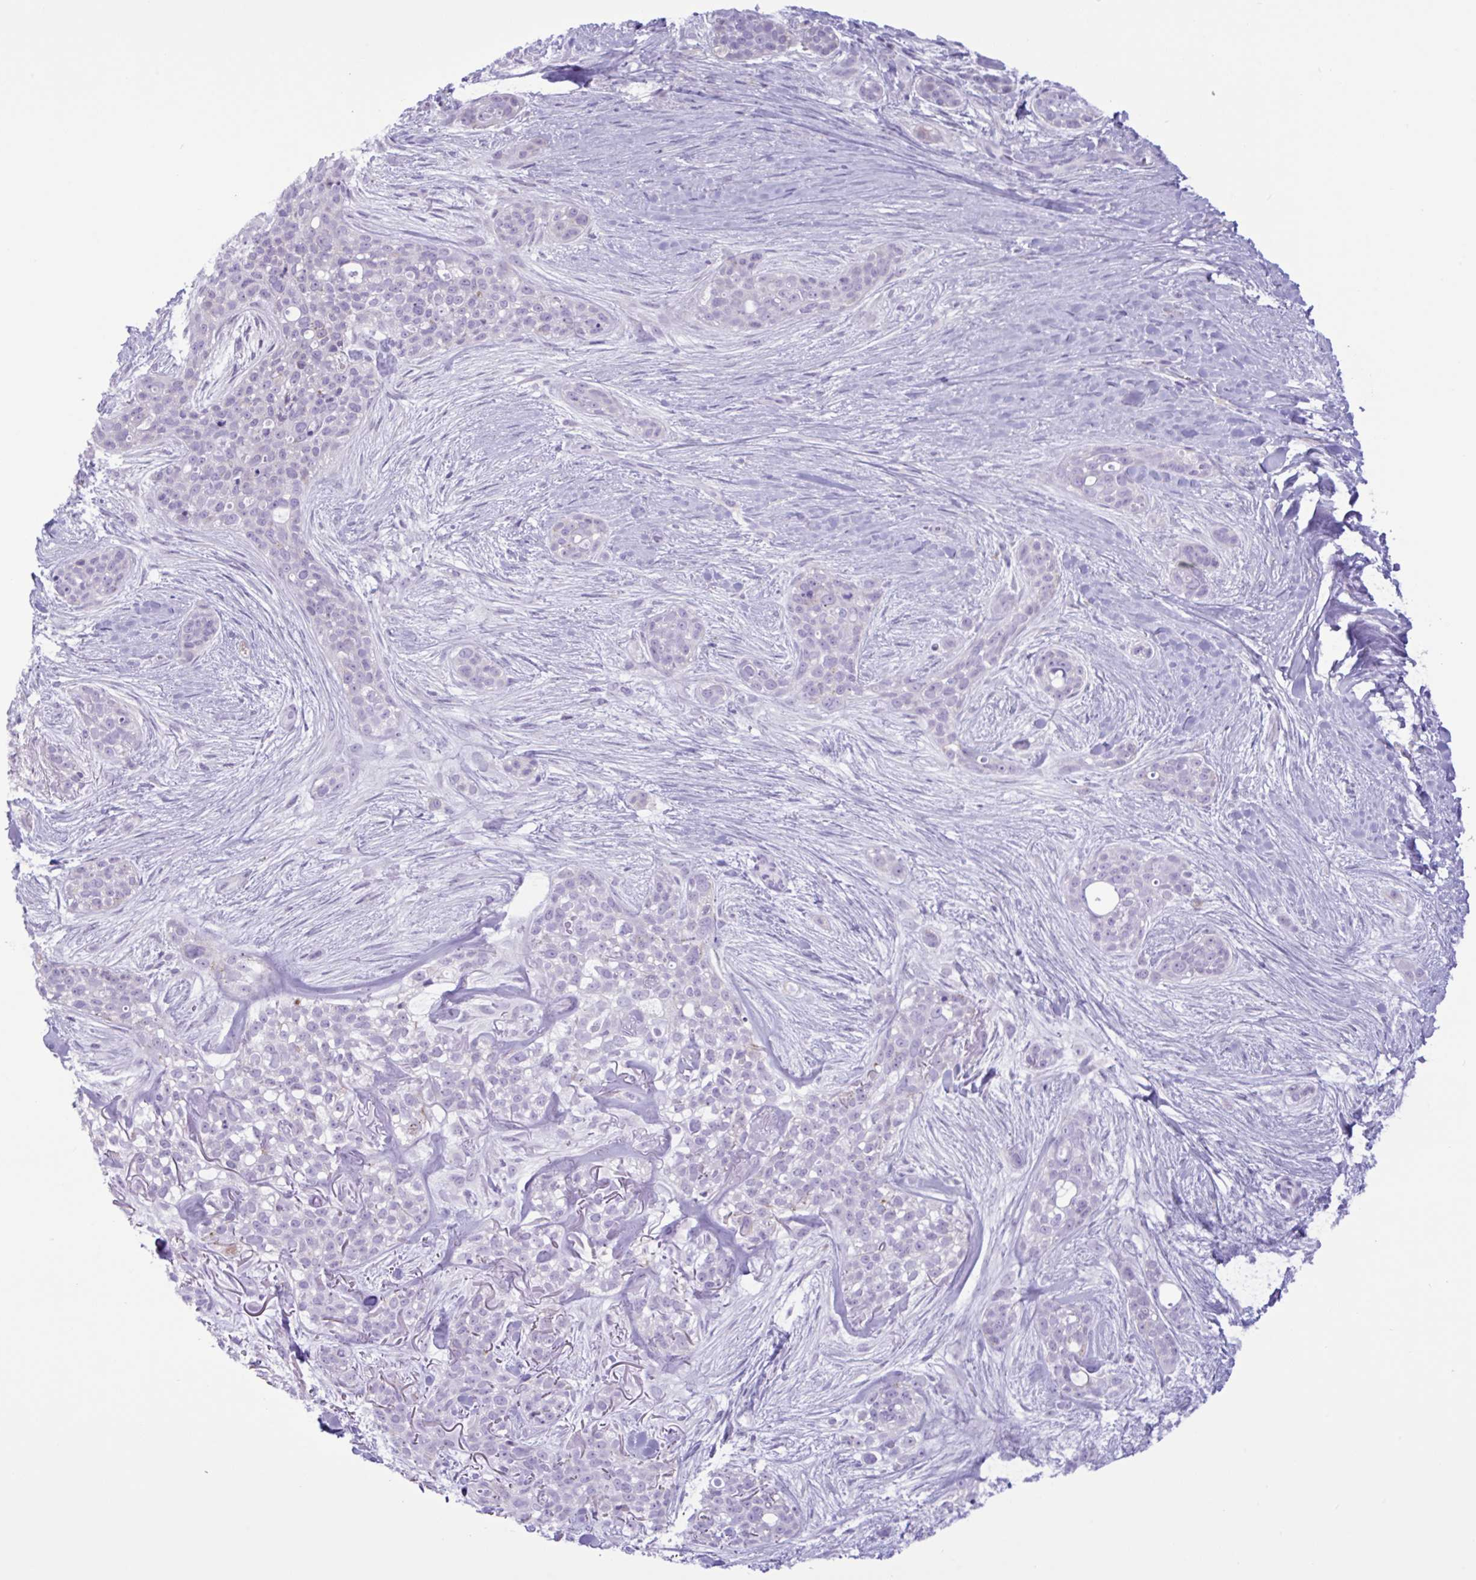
{"staining": {"intensity": "negative", "quantity": "none", "location": "none"}, "tissue": "skin cancer", "cell_type": "Tumor cells", "image_type": "cancer", "snomed": [{"axis": "morphology", "description": "Basal cell carcinoma"}, {"axis": "topography", "description": "Skin"}], "caption": "DAB immunohistochemical staining of human skin basal cell carcinoma reveals no significant positivity in tumor cells.", "gene": "SREBF1", "patient": {"sex": "female", "age": 79}}